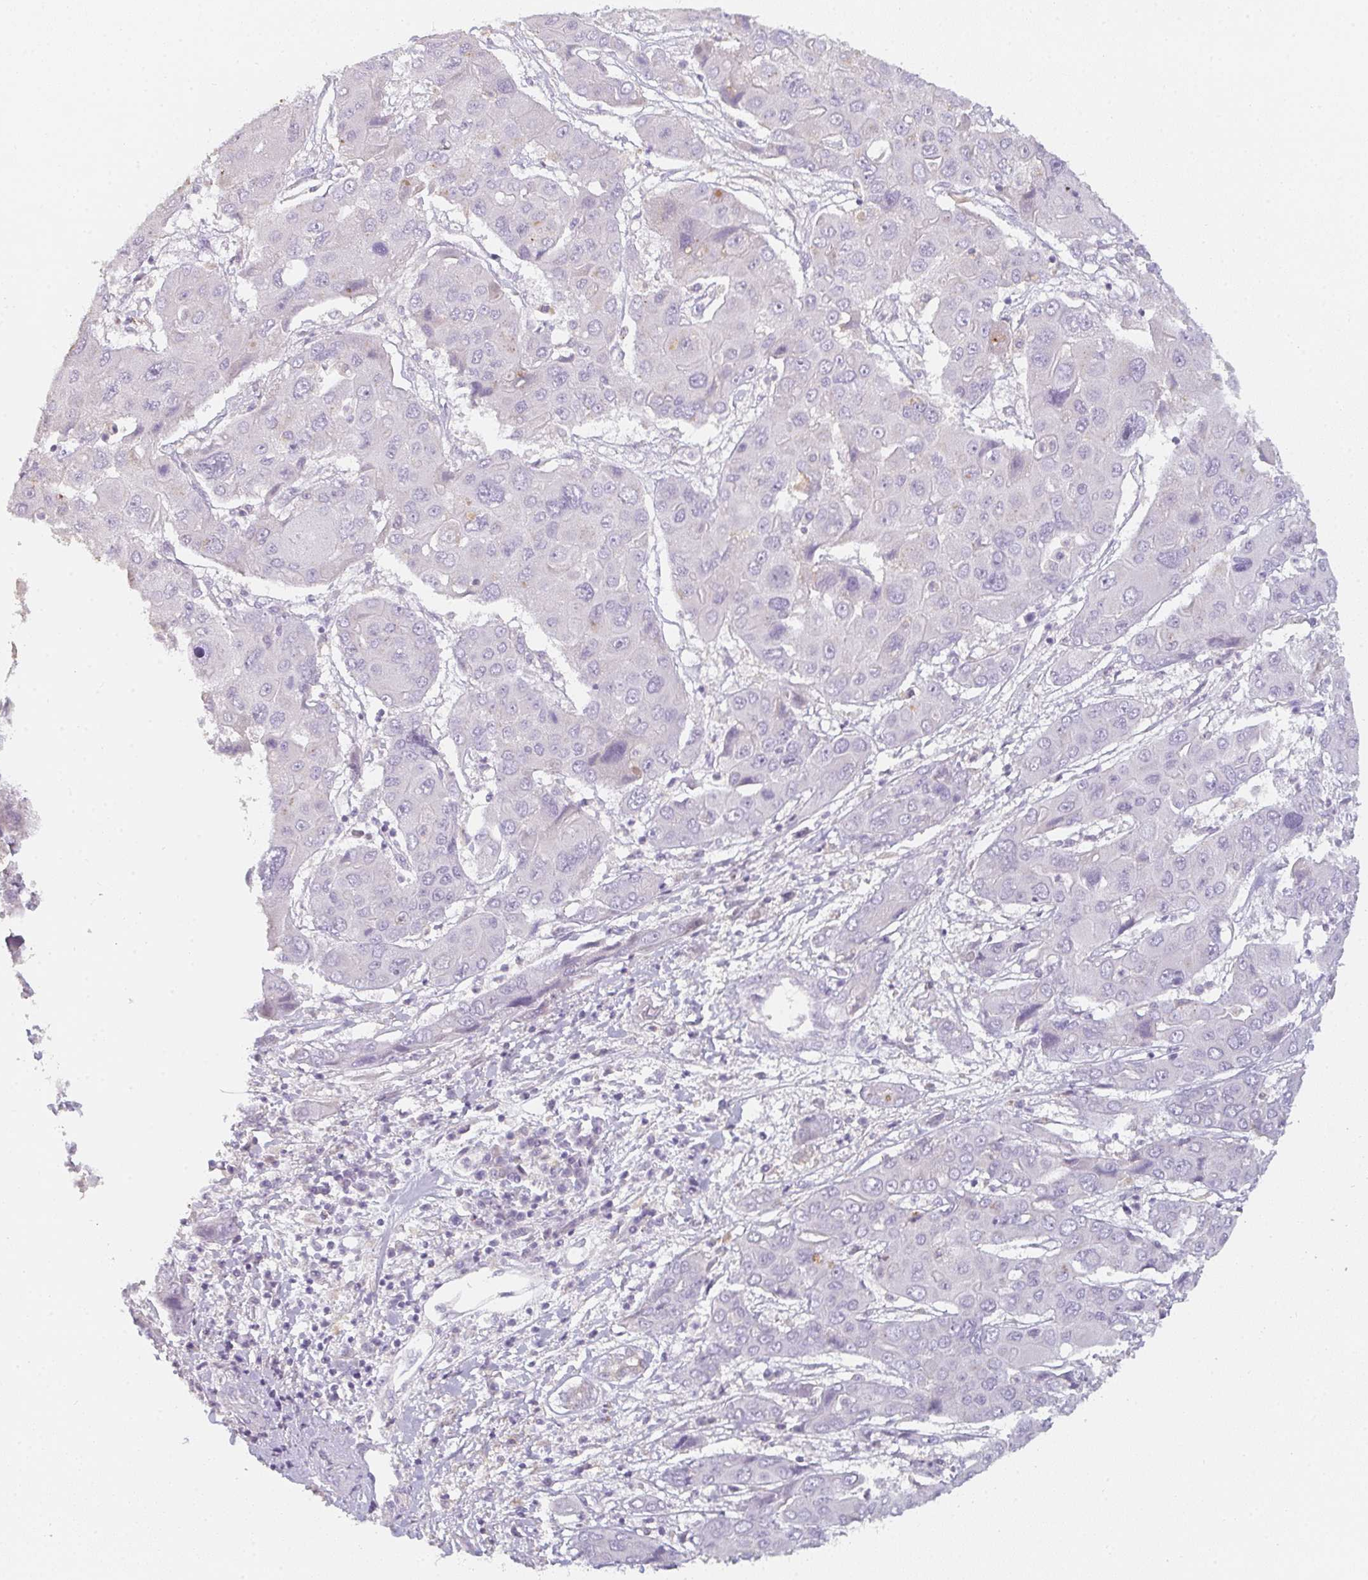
{"staining": {"intensity": "negative", "quantity": "none", "location": "none"}, "tissue": "liver cancer", "cell_type": "Tumor cells", "image_type": "cancer", "snomed": [{"axis": "morphology", "description": "Cholangiocarcinoma"}, {"axis": "topography", "description": "Liver"}], "caption": "Tumor cells are negative for brown protein staining in cholangiocarcinoma (liver).", "gene": "C1QTNF8", "patient": {"sex": "male", "age": 67}}